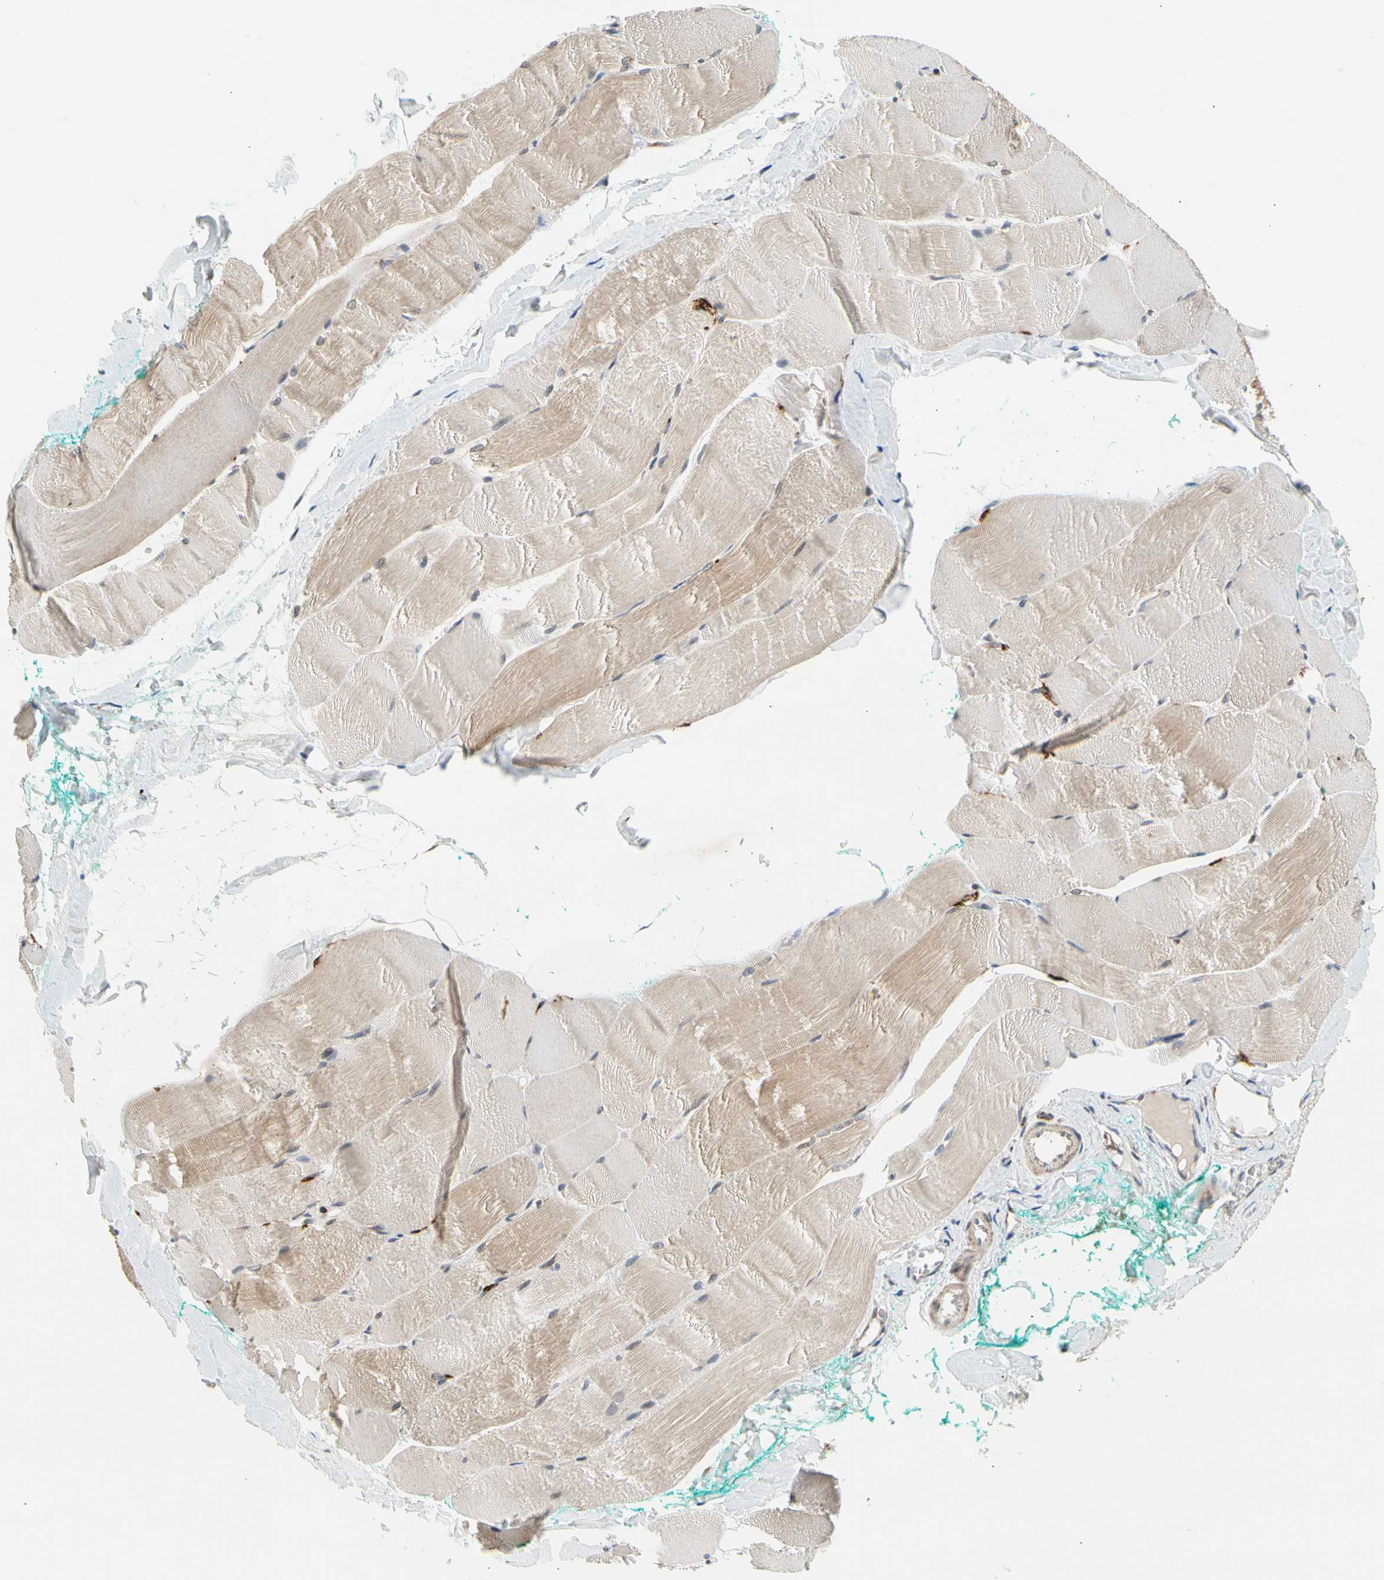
{"staining": {"intensity": "weak", "quantity": ">75%", "location": "cytoplasmic/membranous"}, "tissue": "skeletal muscle", "cell_type": "Myocytes", "image_type": "normal", "snomed": [{"axis": "morphology", "description": "Normal tissue, NOS"}, {"axis": "morphology", "description": "Squamous cell carcinoma, NOS"}, {"axis": "topography", "description": "Skeletal muscle"}], "caption": "Protein staining of benign skeletal muscle exhibits weak cytoplasmic/membranous staining in approximately >75% of myocytes.", "gene": "KHDC4", "patient": {"sex": "male", "age": 51}}